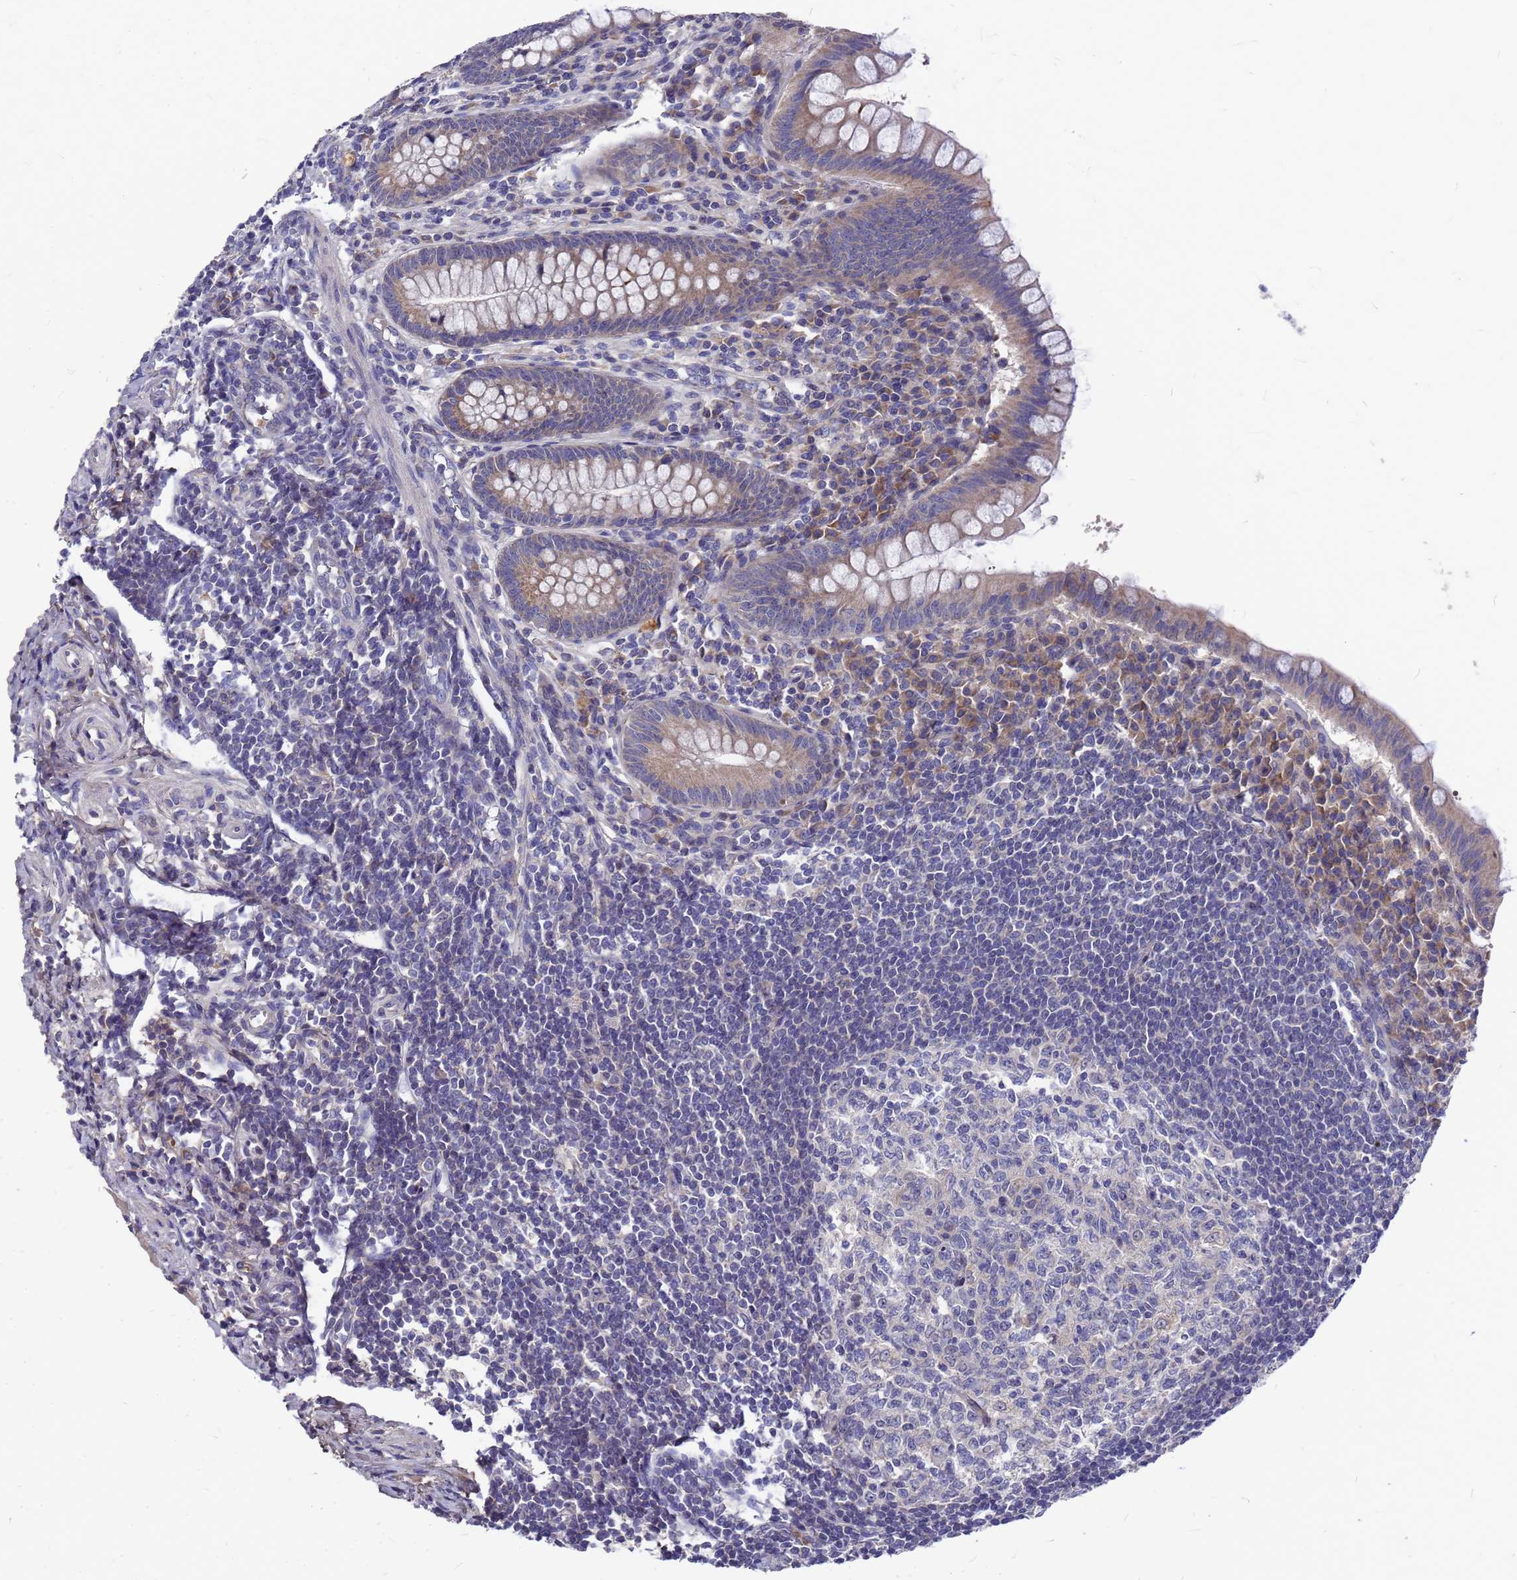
{"staining": {"intensity": "weak", "quantity": ">75%", "location": "cytoplasmic/membranous"}, "tissue": "appendix", "cell_type": "Glandular cells", "image_type": "normal", "snomed": [{"axis": "morphology", "description": "Normal tissue, NOS"}, {"axis": "topography", "description": "Appendix"}], "caption": "IHC (DAB) staining of normal human appendix exhibits weak cytoplasmic/membranous protein expression in about >75% of glandular cells.", "gene": "ZNF717", "patient": {"sex": "female", "age": 33}}